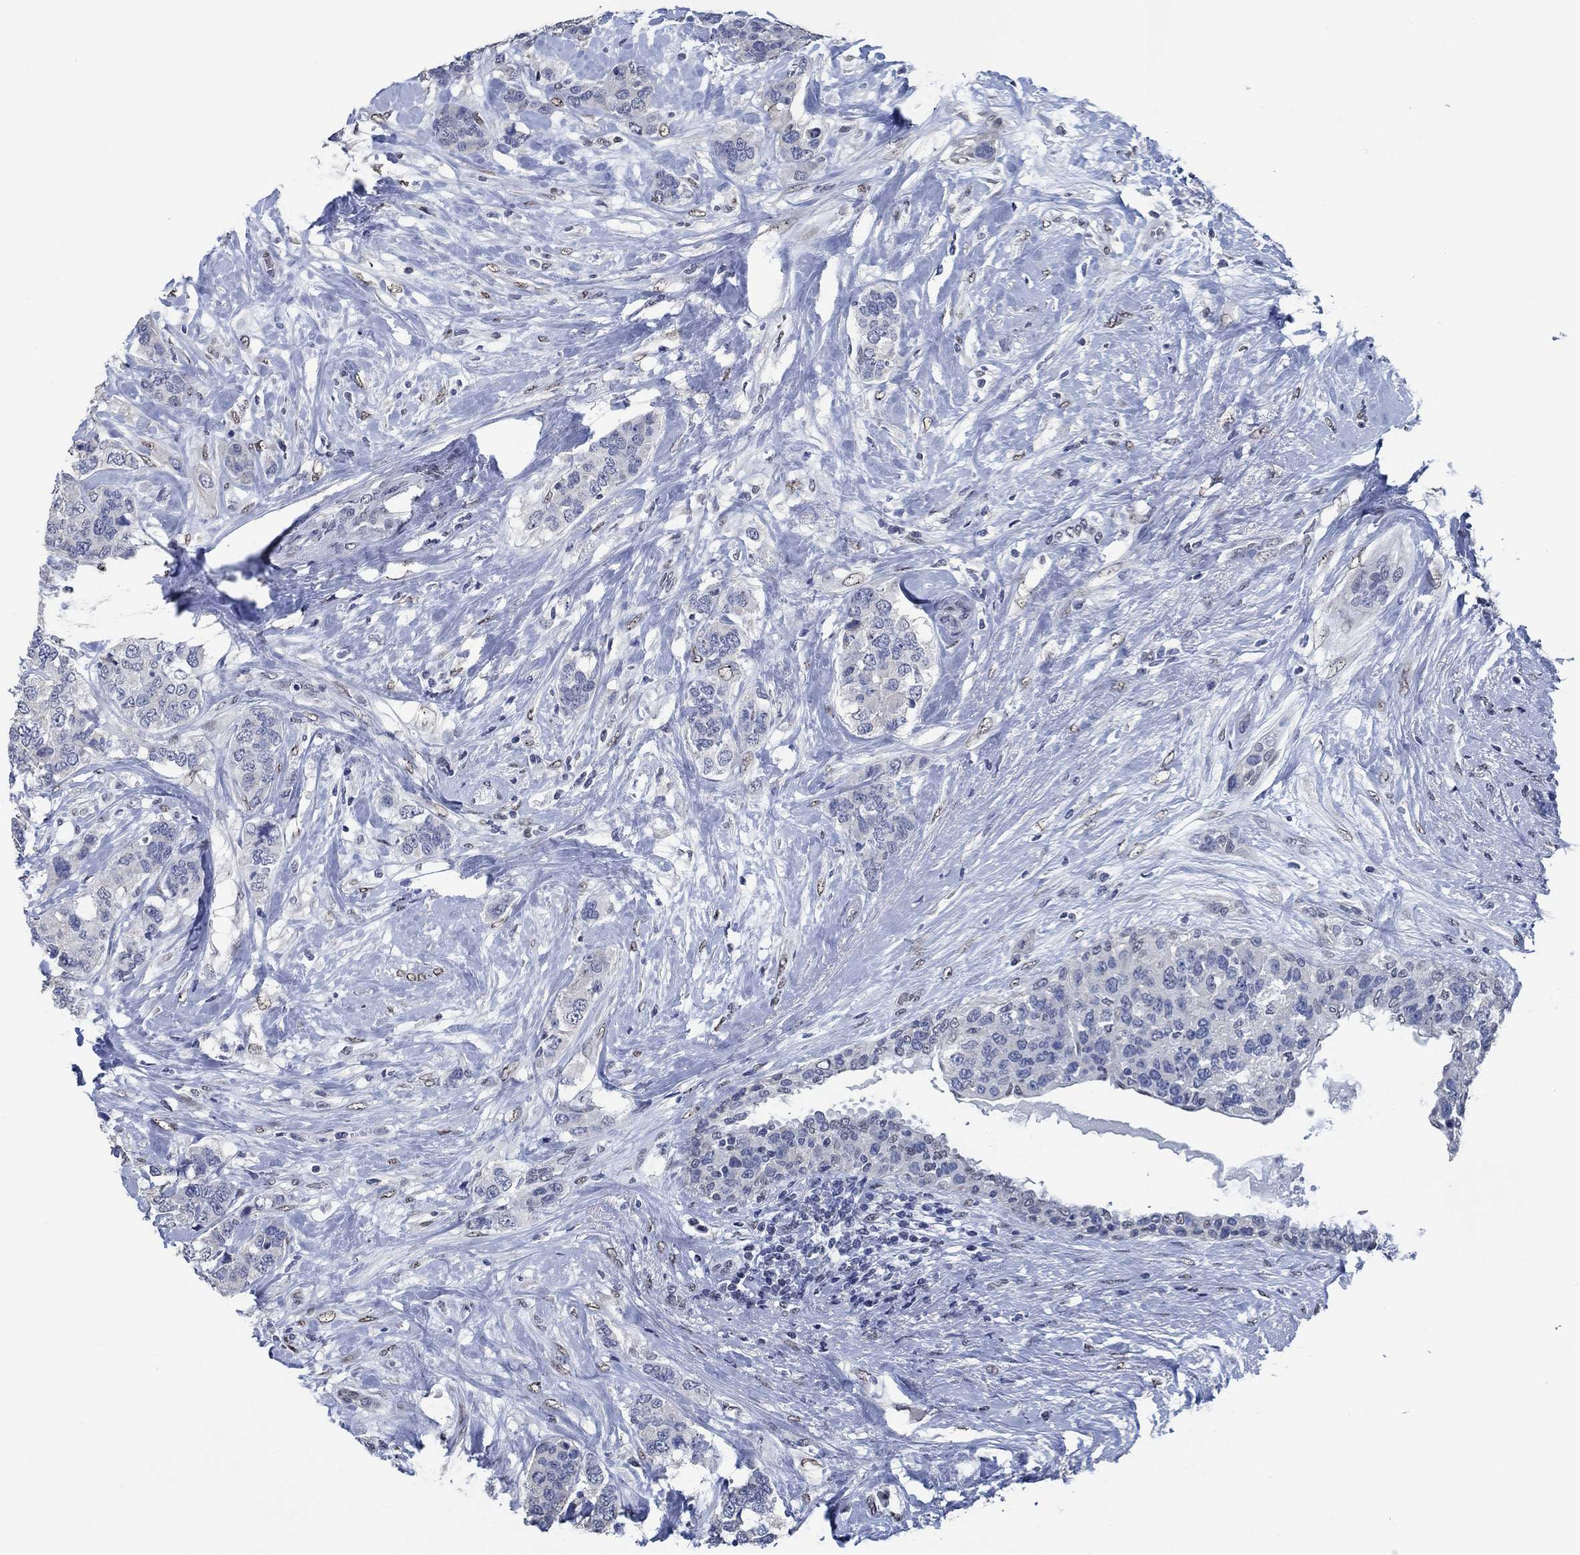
{"staining": {"intensity": "negative", "quantity": "none", "location": "none"}, "tissue": "breast cancer", "cell_type": "Tumor cells", "image_type": "cancer", "snomed": [{"axis": "morphology", "description": "Lobular carcinoma"}, {"axis": "topography", "description": "Breast"}], "caption": "DAB immunohistochemical staining of lobular carcinoma (breast) shows no significant positivity in tumor cells. (Stains: DAB IHC with hematoxylin counter stain, Microscopy: brightfield microscopy at high magnification).", "gene": "OBSCN", "patient": {"sex": "female", "age": 59}}